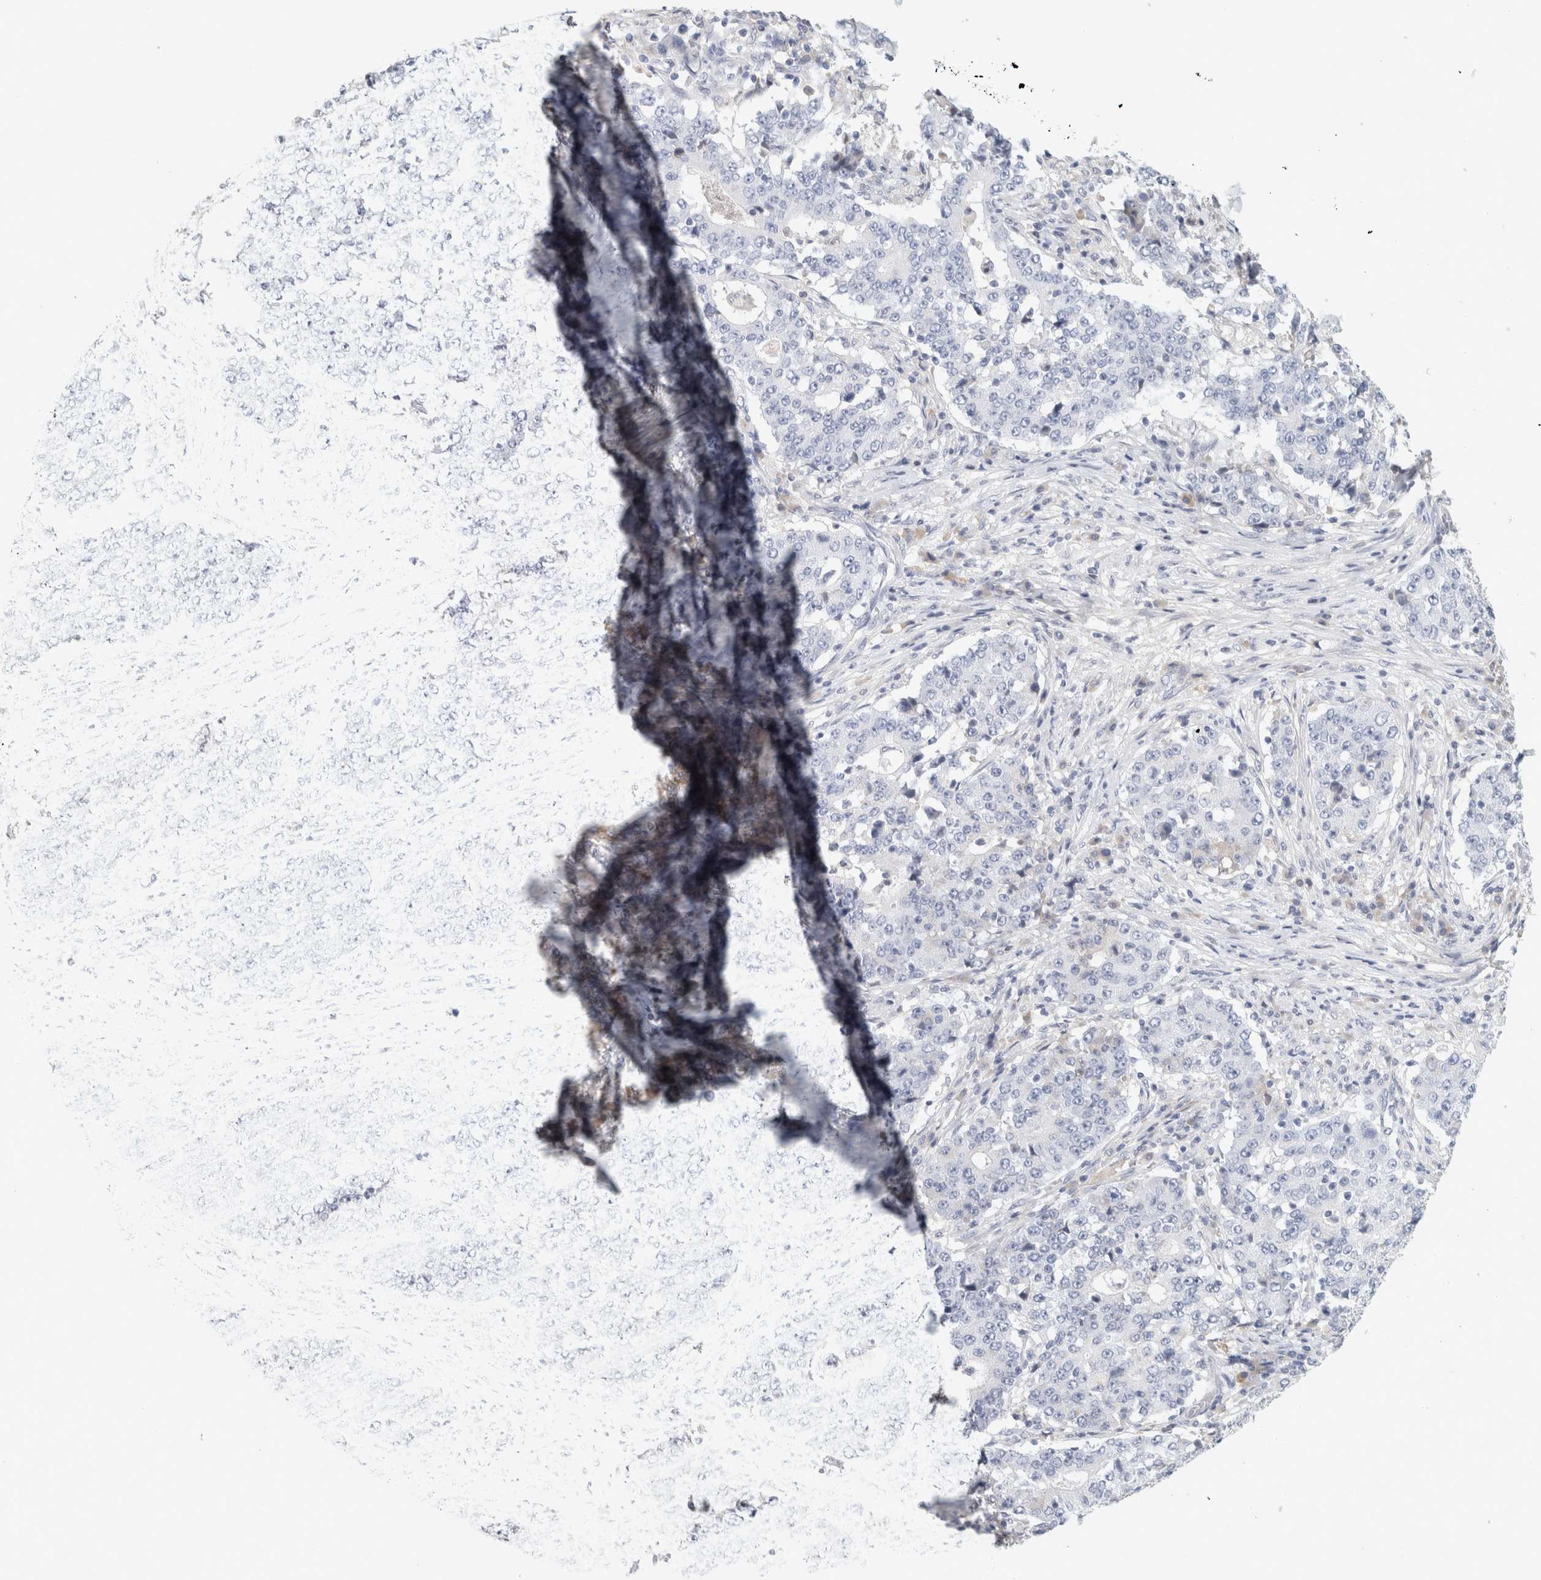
{"staining": {"intensity": "negative", "quantity": "none", "location": "none"}, "tissue": "stomach cancer", "cell_type": "Tumor cells", "image_type": "cancer", "snomed": [{"axis": "morphology", "description": "Adenocarcinoma, NOS"}, {"axis": "topography", "description": "Stomach"}], "caption": "DAB (3,3'-diaminobenzidine) immunohistochemical staining of human stomach cancer displays no significant staining in tumor cells.", "gene": "STK31", "patient": {"sex": "male", "age": 59}}